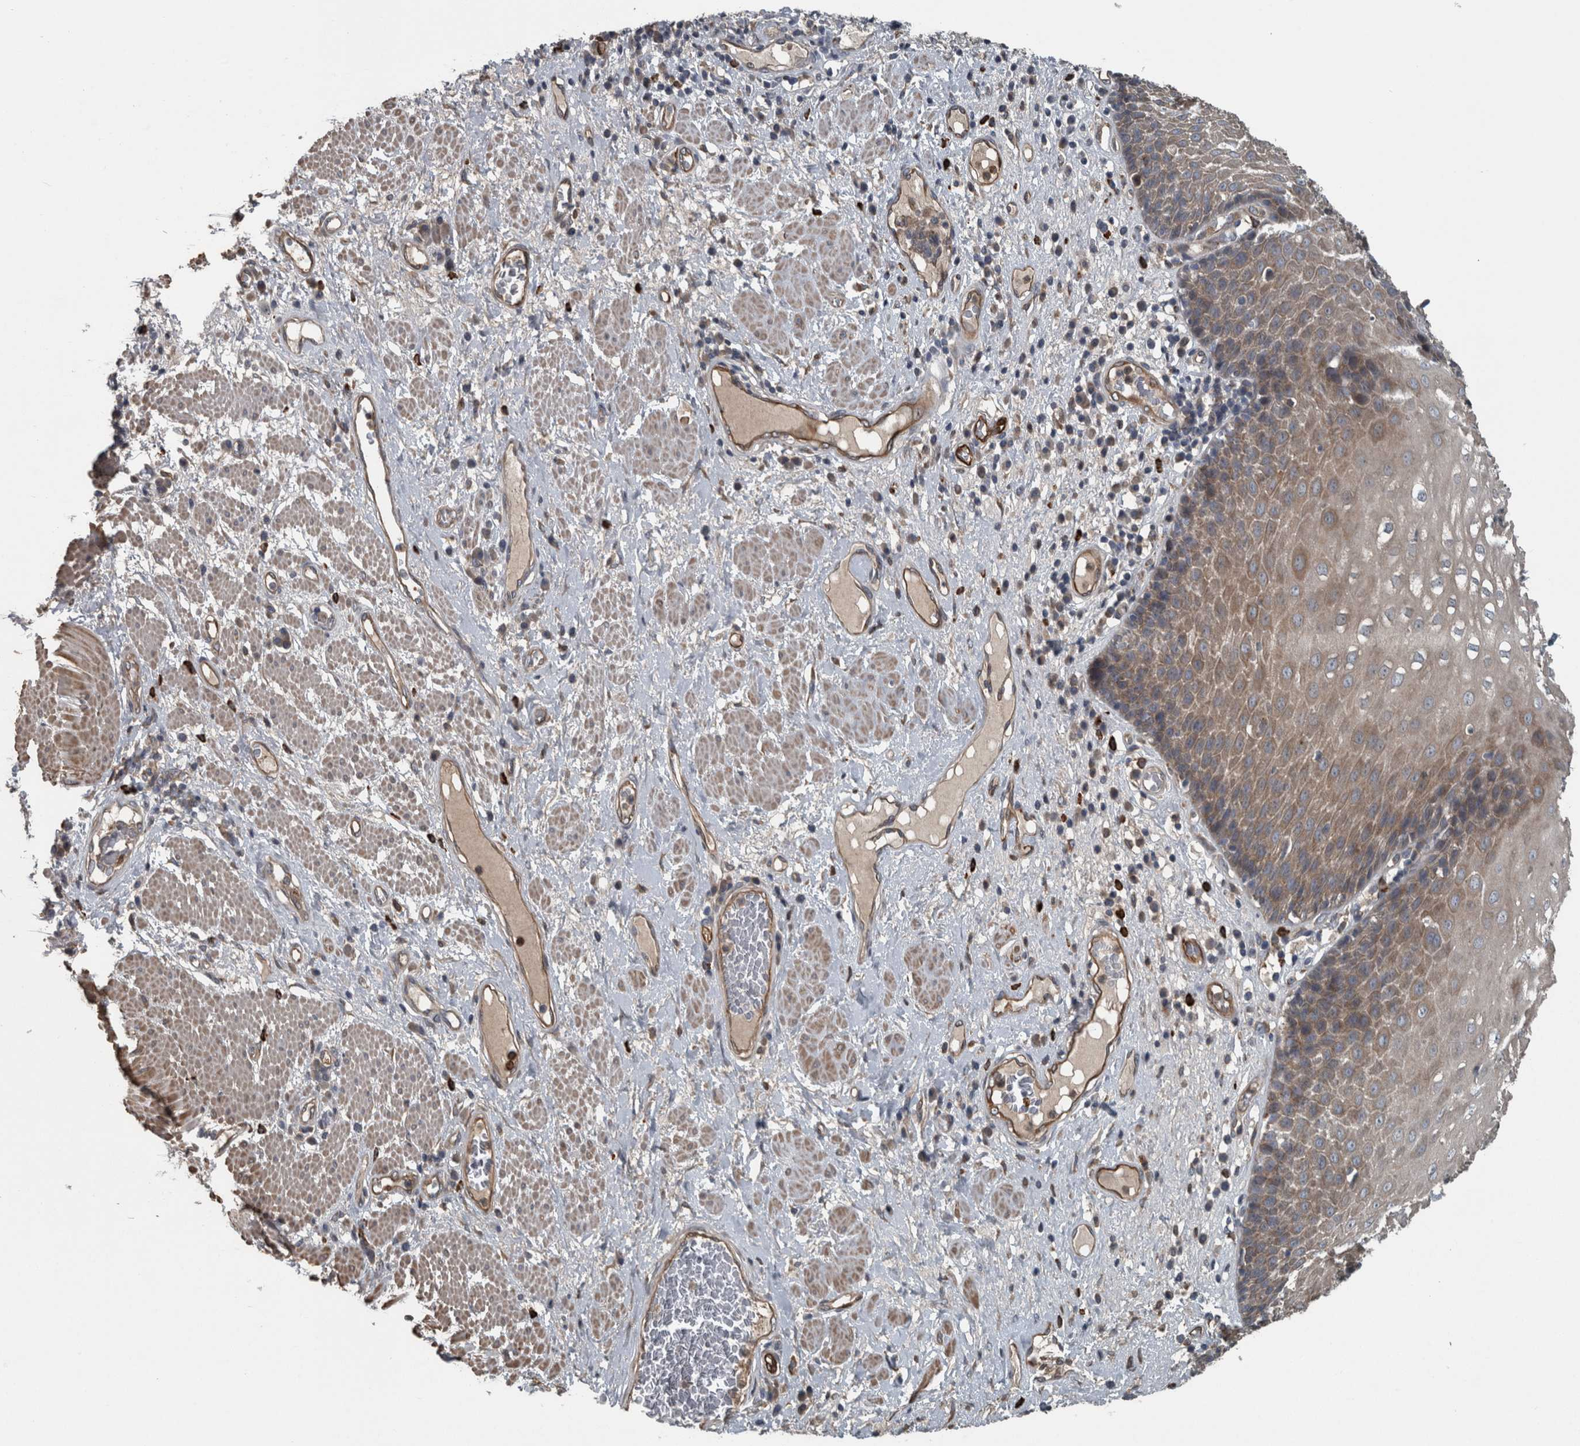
{"staining": {"intensity": "moderate", "quantity": "25%-75%", "location": "cytoplasmic/membranous"}, "tissue": "esophagus", "cell_type": "Squamous epithelial cells", "image_type": "normal", "snomed": [{"axis": "morphology", "description": "Normal tissue, NOS"}, {"axis": "morphology", "description": "Adenocarcinoma, NOS"}, {"axis": "topography", "description": "Esophagus"}], "caption": "An image showing moderate cytoplasmic/membranous expression in approximately 25%-75% of squamous epithelial cells in benign esophagus, as visualized by brown immunohistochemical staining.", "gene": "EXOC8", "patient": {"sex": "male", "age": 62}}